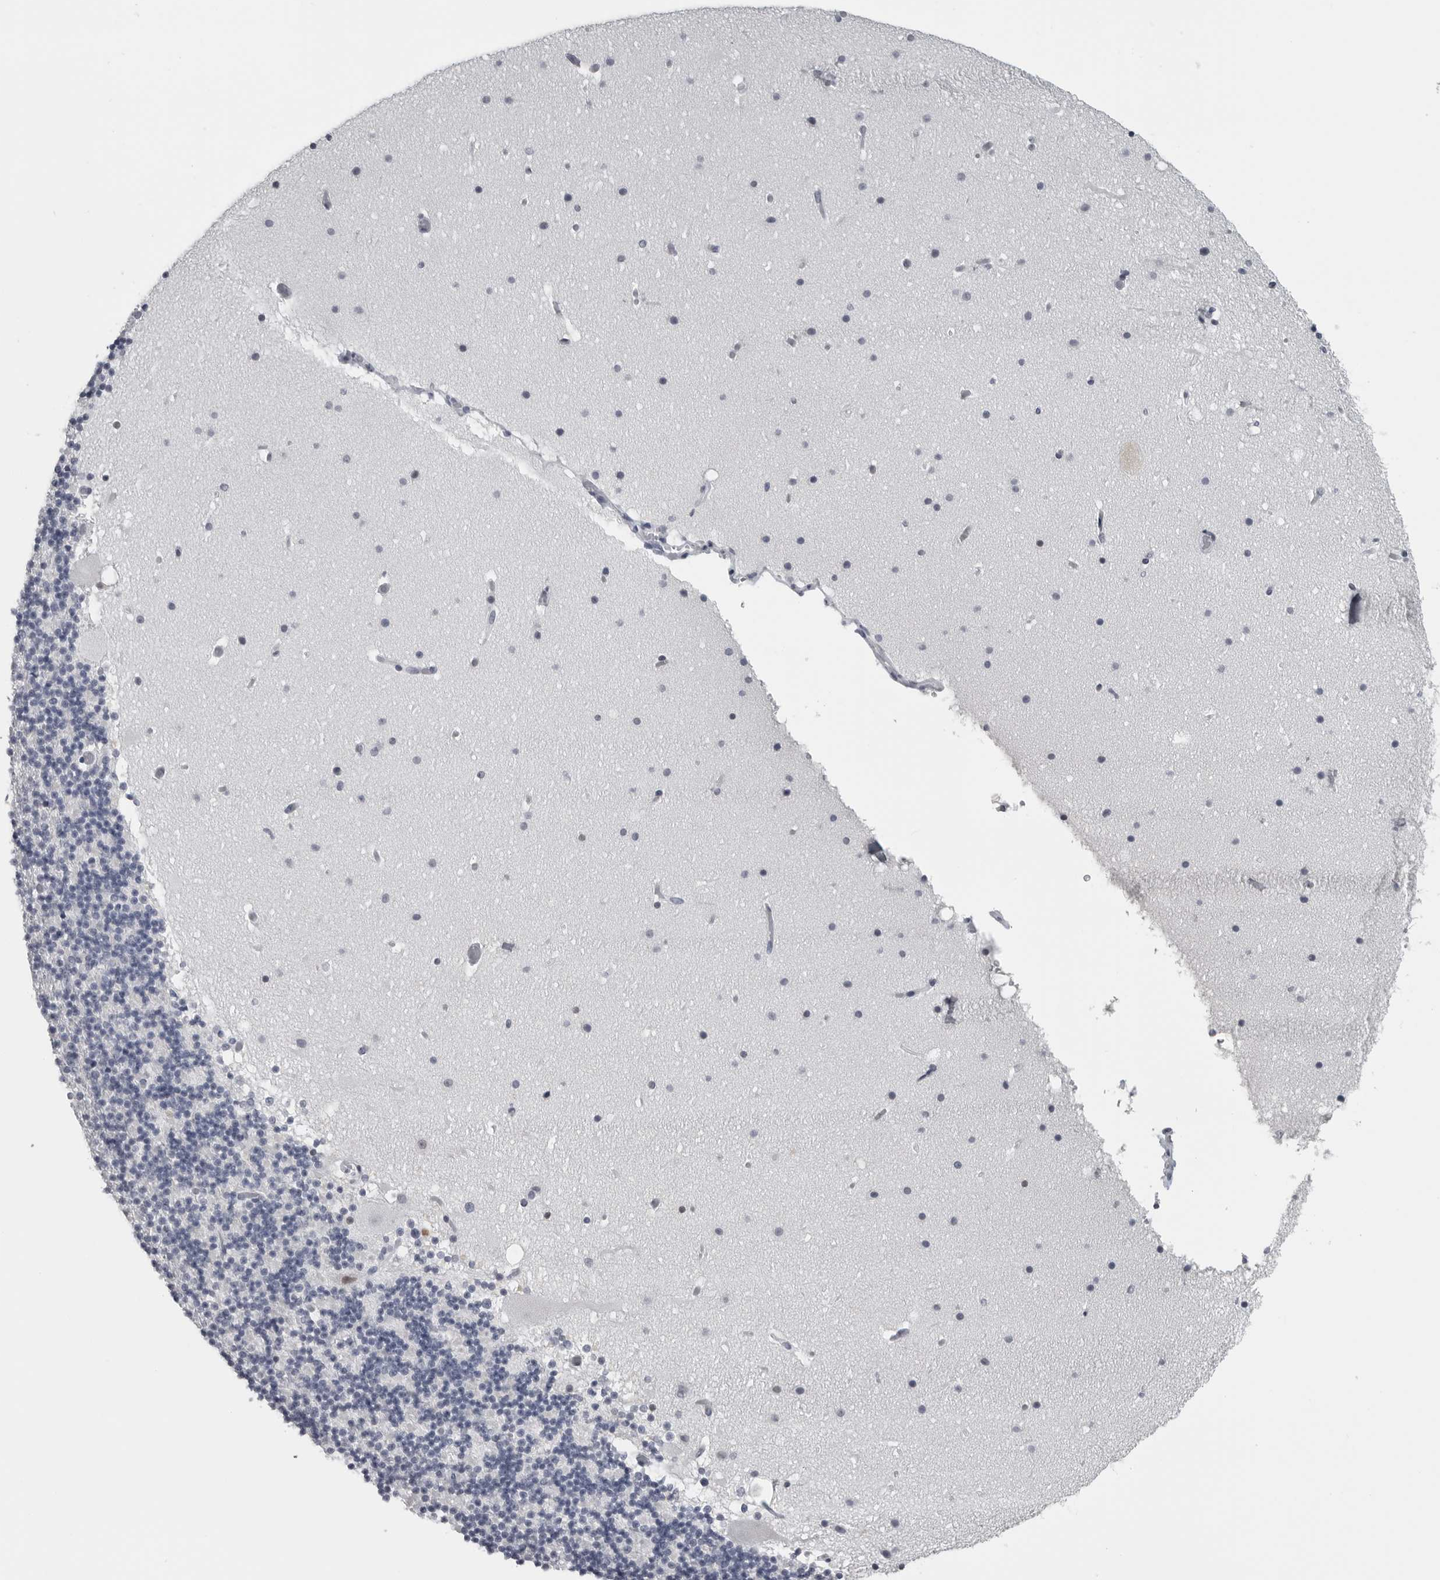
{"staining": {"intensity": "negative", "quantity": "none", "location": "none"}, "tissue": "cerebellum", "cell_type": "Cells in granular layer", "image_type": "normal", "snomed": [{"axis": "morphology", "description": "Normal tissue, NOS"}, {"axis": "topography", "description": "Cerebellum"}], "caption": "Cerebellum stained for a protein using immunohistochemistry (IHC) demonstrates no staining cells in granular layer.", "gene": "SATB2", "patient": {"sex": "male", "age": 57}}